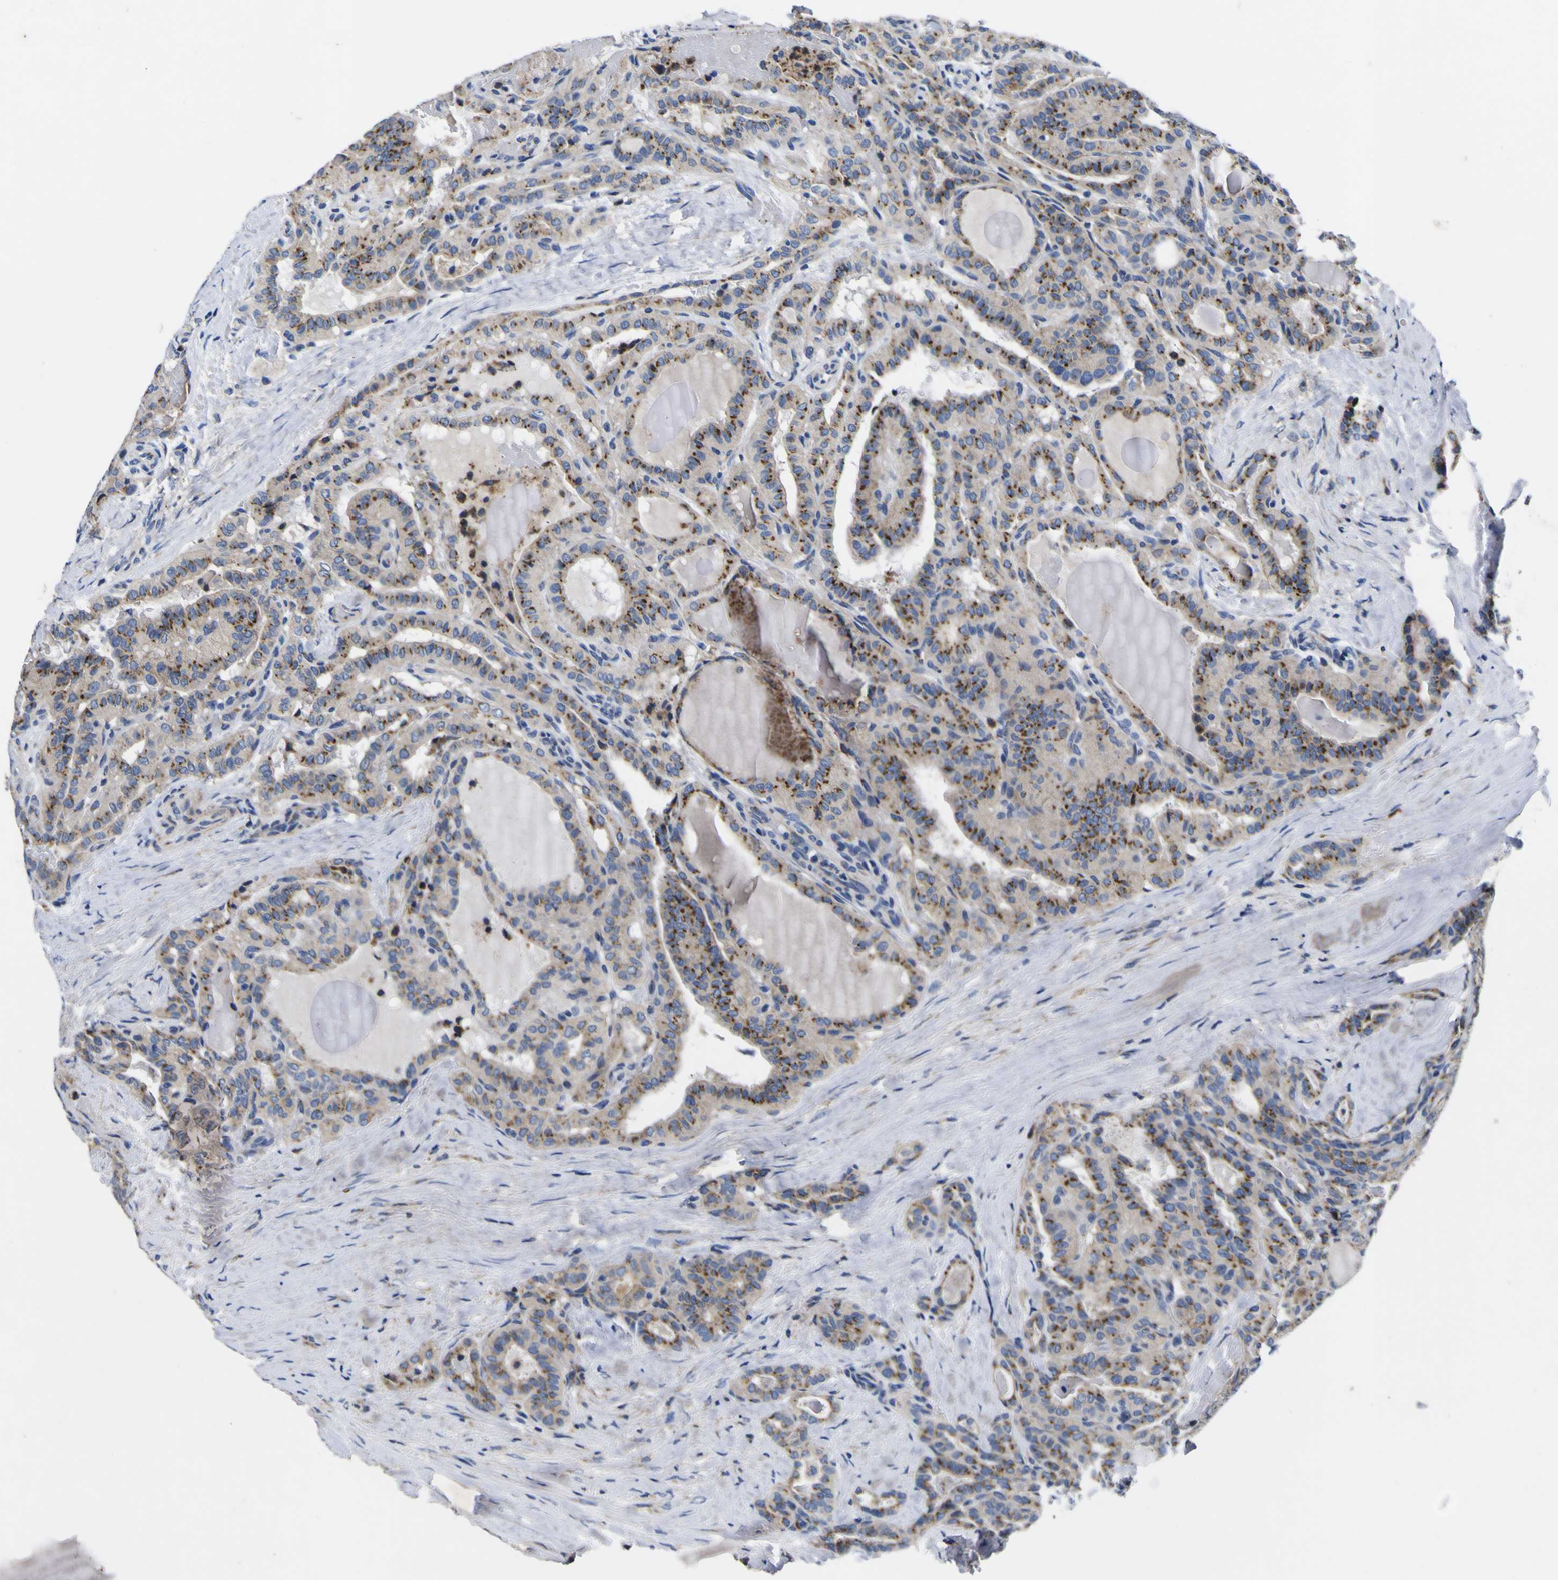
{"staining": {"intensity": "strong", "quantity": ">75%", "location": "cytoplasmic/membranous"}, "tissue": "thyroid cancer", "cell_type": "Tumor cells", "image_type": "cancer", "snomed": [{"axis": "morphology", "description": "Papillary adenocarcinoma, NOS"}, {"axis": "topography", "description": "Thyroid gland"}], "caption": "This photomicrograph displays papillary adenocarcinoma (thyroid) stained with IHC to label a protein in brown. The cytoplasmic/membranous of tumor cells show strong positivity for the protein. Nuclei are counter-stained blue.", "gene": "COA1", "patient": {"sex": "male", "age": 77}}